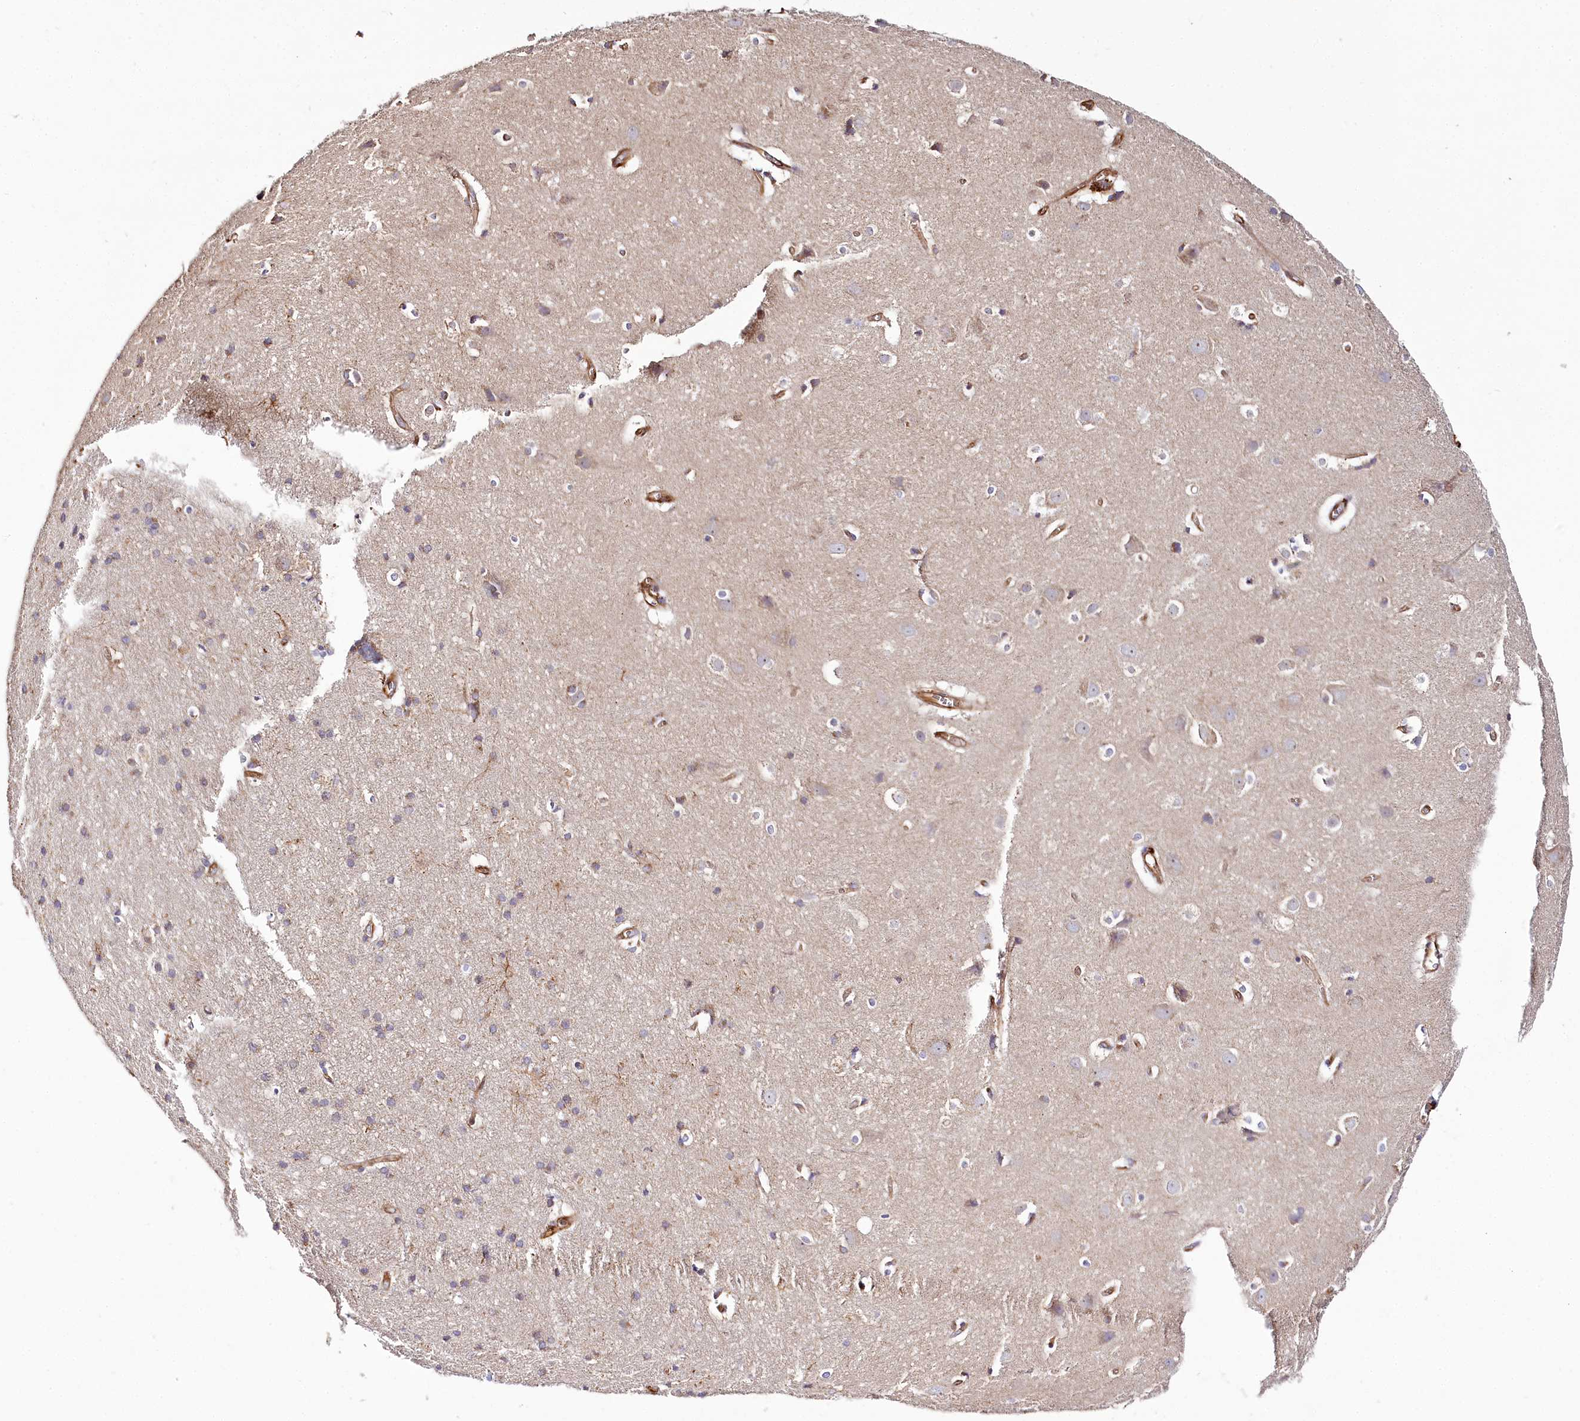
{"staining": {"intensity": "moderate", "quantity": "25%-75%", "location": "cytoplasmic/membranous"}, "tissue": "cerebral cortex", "cell_type": "Endothelial cells", "image_type": "normal", "snomed": [{"axis": "morphology", "description": "Normal tissue, NOS"}, {"axis": "topography", "description": "Cerebral cortex"}], "caption": "The immunohistochemical stain shows moderate cytoplasmic/membranous staining in endothelial cells of normal cerebral cortex.", "gene": "THUMPD3", "patient": {"sex": "male", "age": 54}}